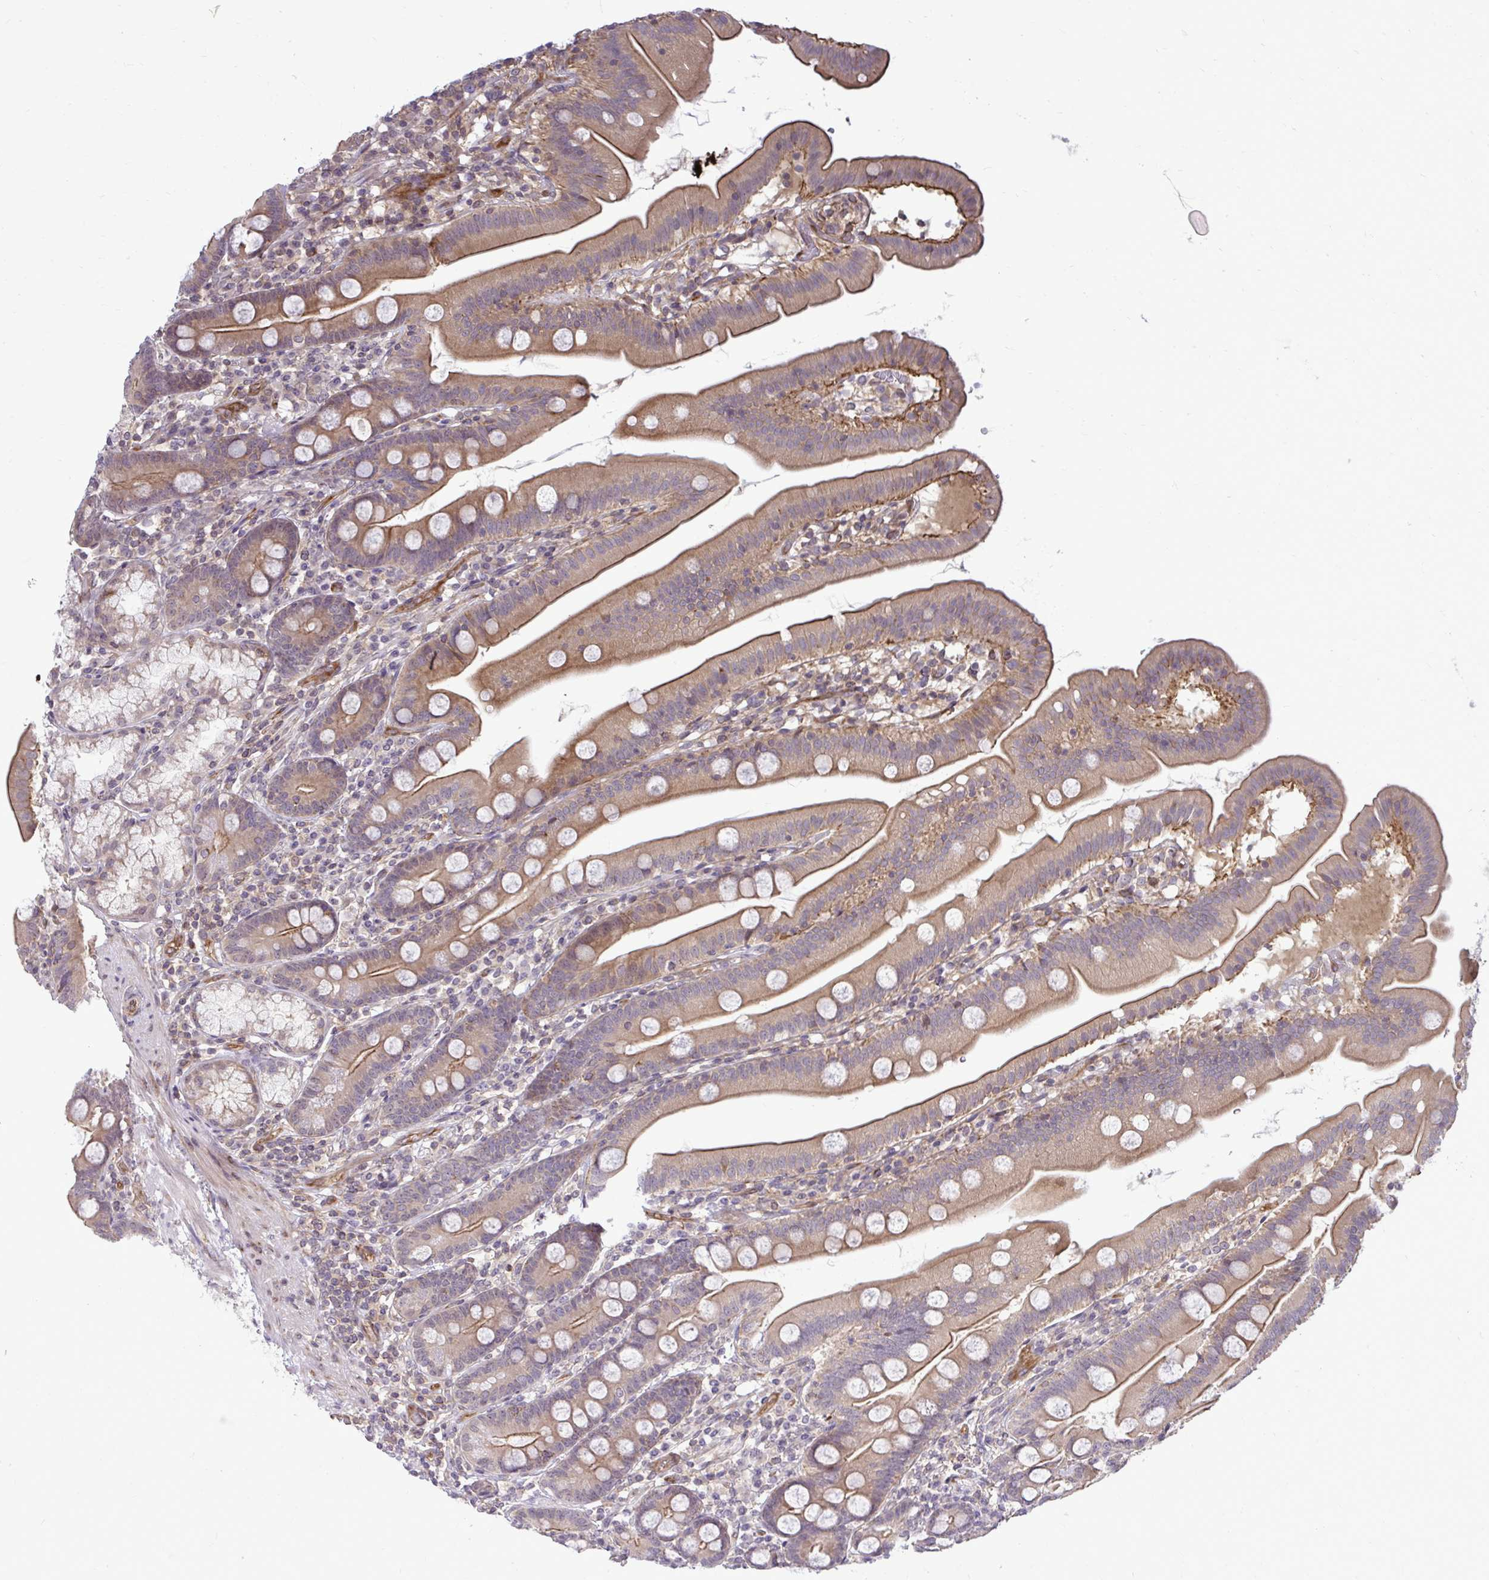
{"staining": {"intensity": "moderate", "quantity": "25%-75%", "location": "cytoplasmic/membranous"}, "tissue": "duodenum", "cell_type": "Glandular cells", "image_type": "normal", "snomed": [{"axis": "morphology", "description": "Normal tissue, NOS"}, {"axis": "topography", "description": "Duodenum"}], "caption": "Glandular cells display medium levels of moderate cytoplasmic/membranous positivity in approximately 25%-75% of cells in benign human duodenum.", "gene": "FUT10", "patient": {"sex": "female", "age": 67}}